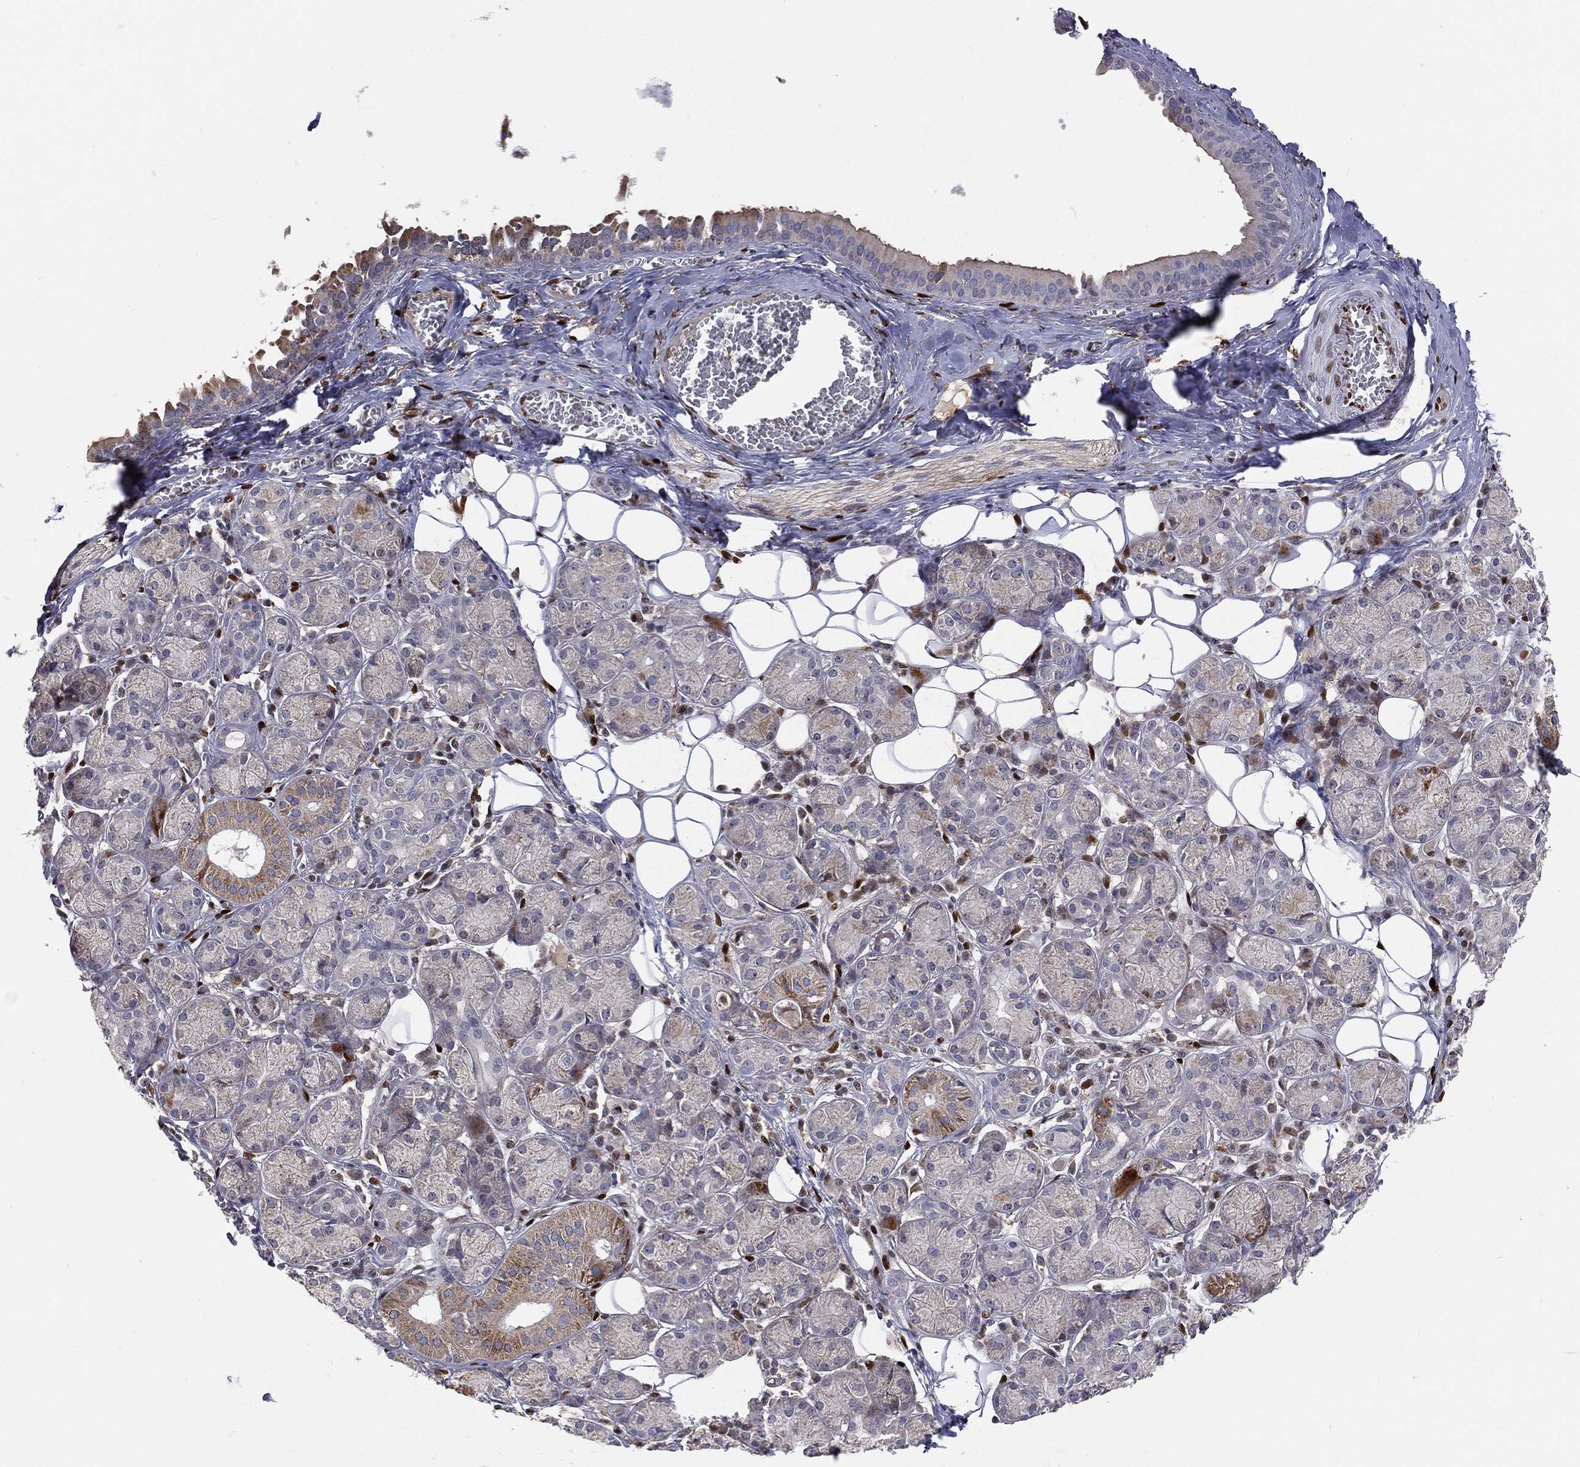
{"staining": {"intensity": "moderate", "quantity": "<25%", "location": "cytoplasmic/membranous"}, "tissue": "salivary gland", "cell_type": "Glandular cells", "image_type": "normal", "snomed": [{"axis": "morphology", "description": "Normal tissue, NOS"}, {"axis": "topography", "description": "Salivary gland"}], "caption": "This is an image of immunohistochemistry staining of unremarkable salivary gland, which shows moderate staining in the cytoplasmic/membranous of glandular cells.", "gene": "ZEB1", "patient": {"sex": "male", "age": 71}}